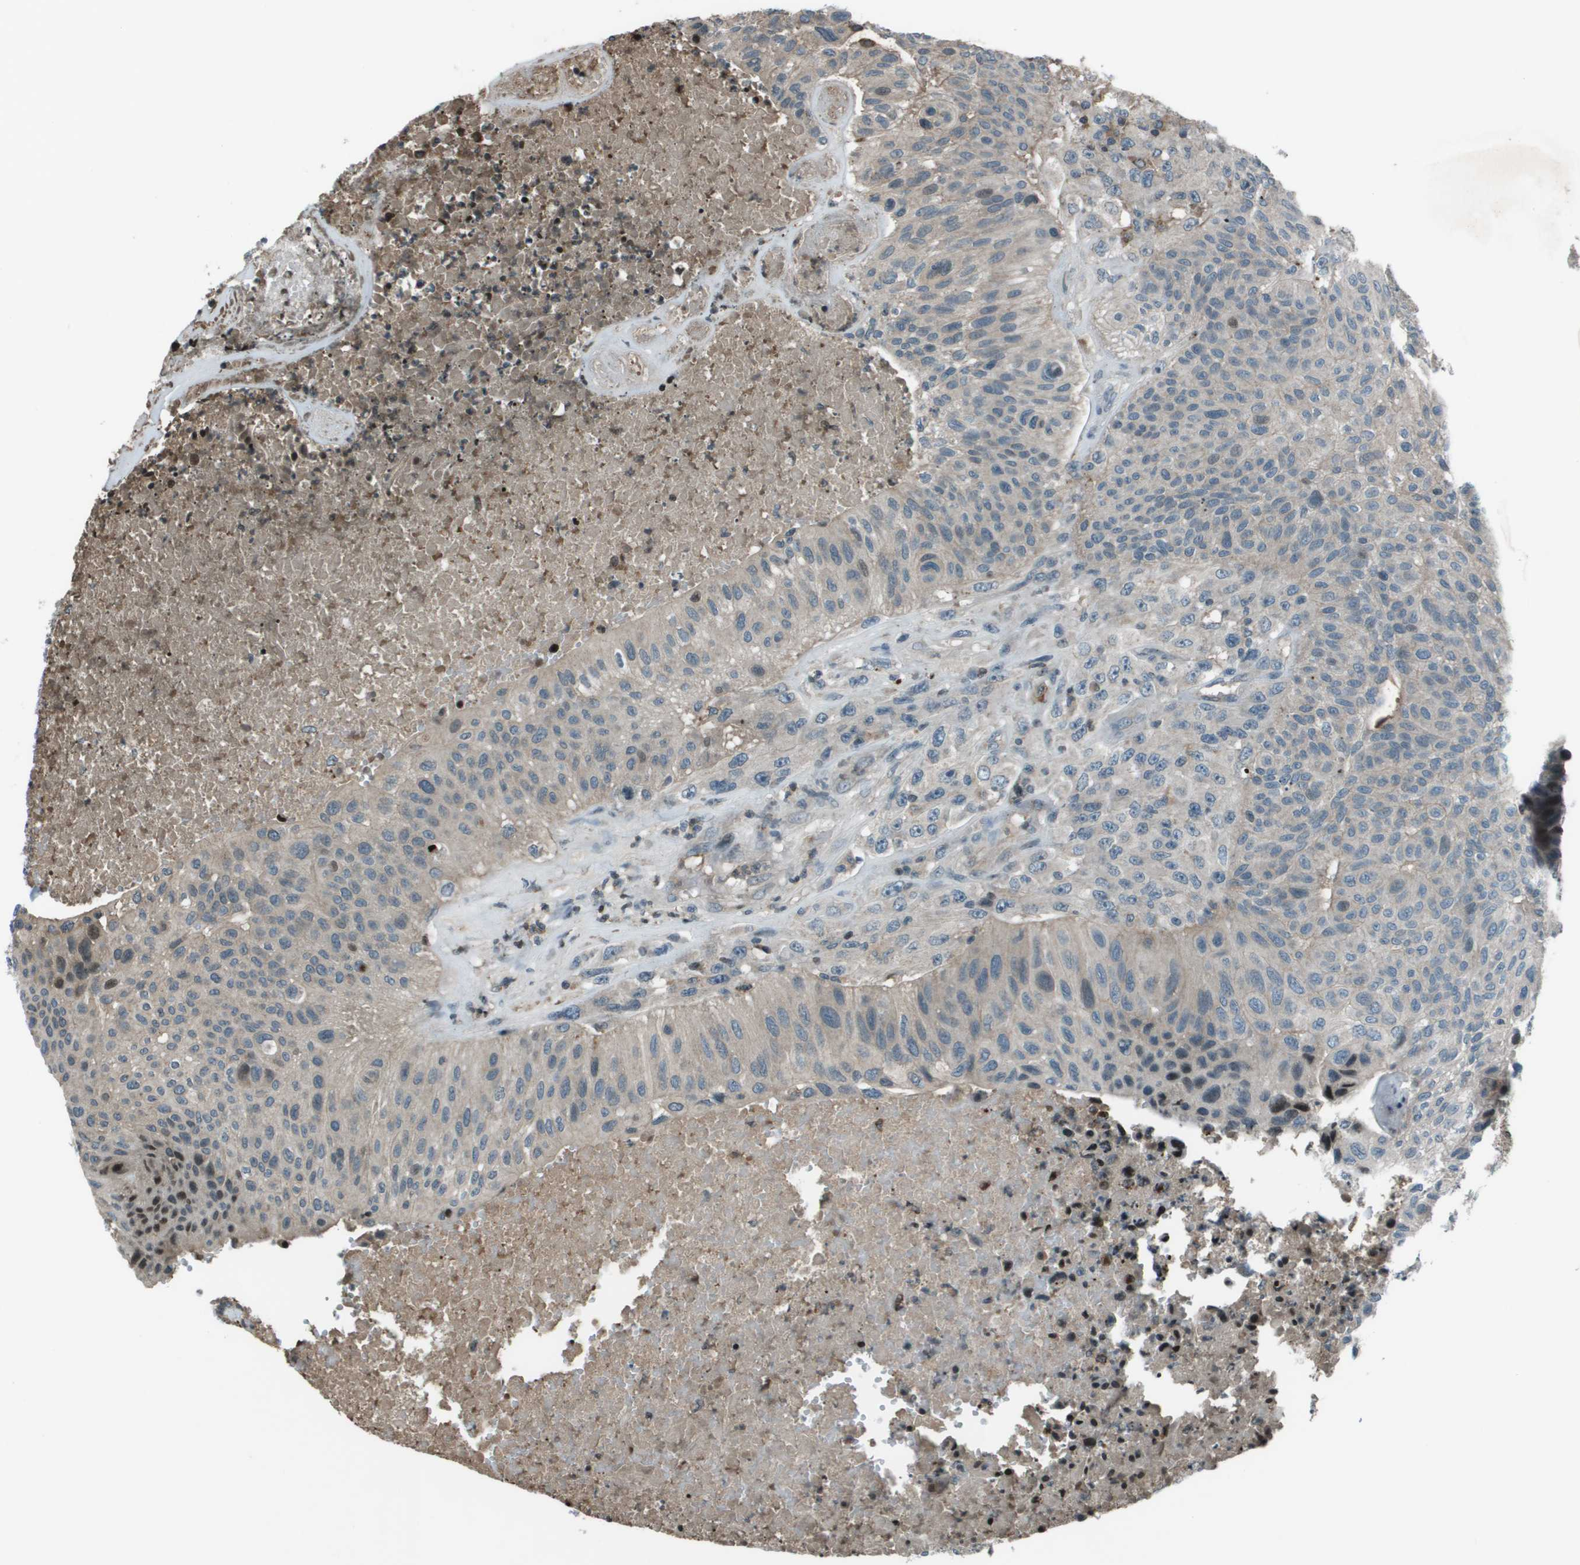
{"staining": {"intensity": "weak", "quantity": "<25%", "location": "cytoplasmic/membranous"}, "tissue": "urothelial cancer", "cell_type": "Tumor cells", "image_type": "cancer", "snomed": [{"axis": "morphology", "description": "Urothelial carcinoma, High grade"}, {"axis": "topography", "description": "Urinary bladder"}], "caption": "The micrograph shows no staining of tumor cells in urothelial carcinoma (high-grade). (DAB immunohistochemistry visualized using brightfield microscopy, high magnification).", "gene": "CXCL12", "patient": {"sex": "male", "age": 66}}